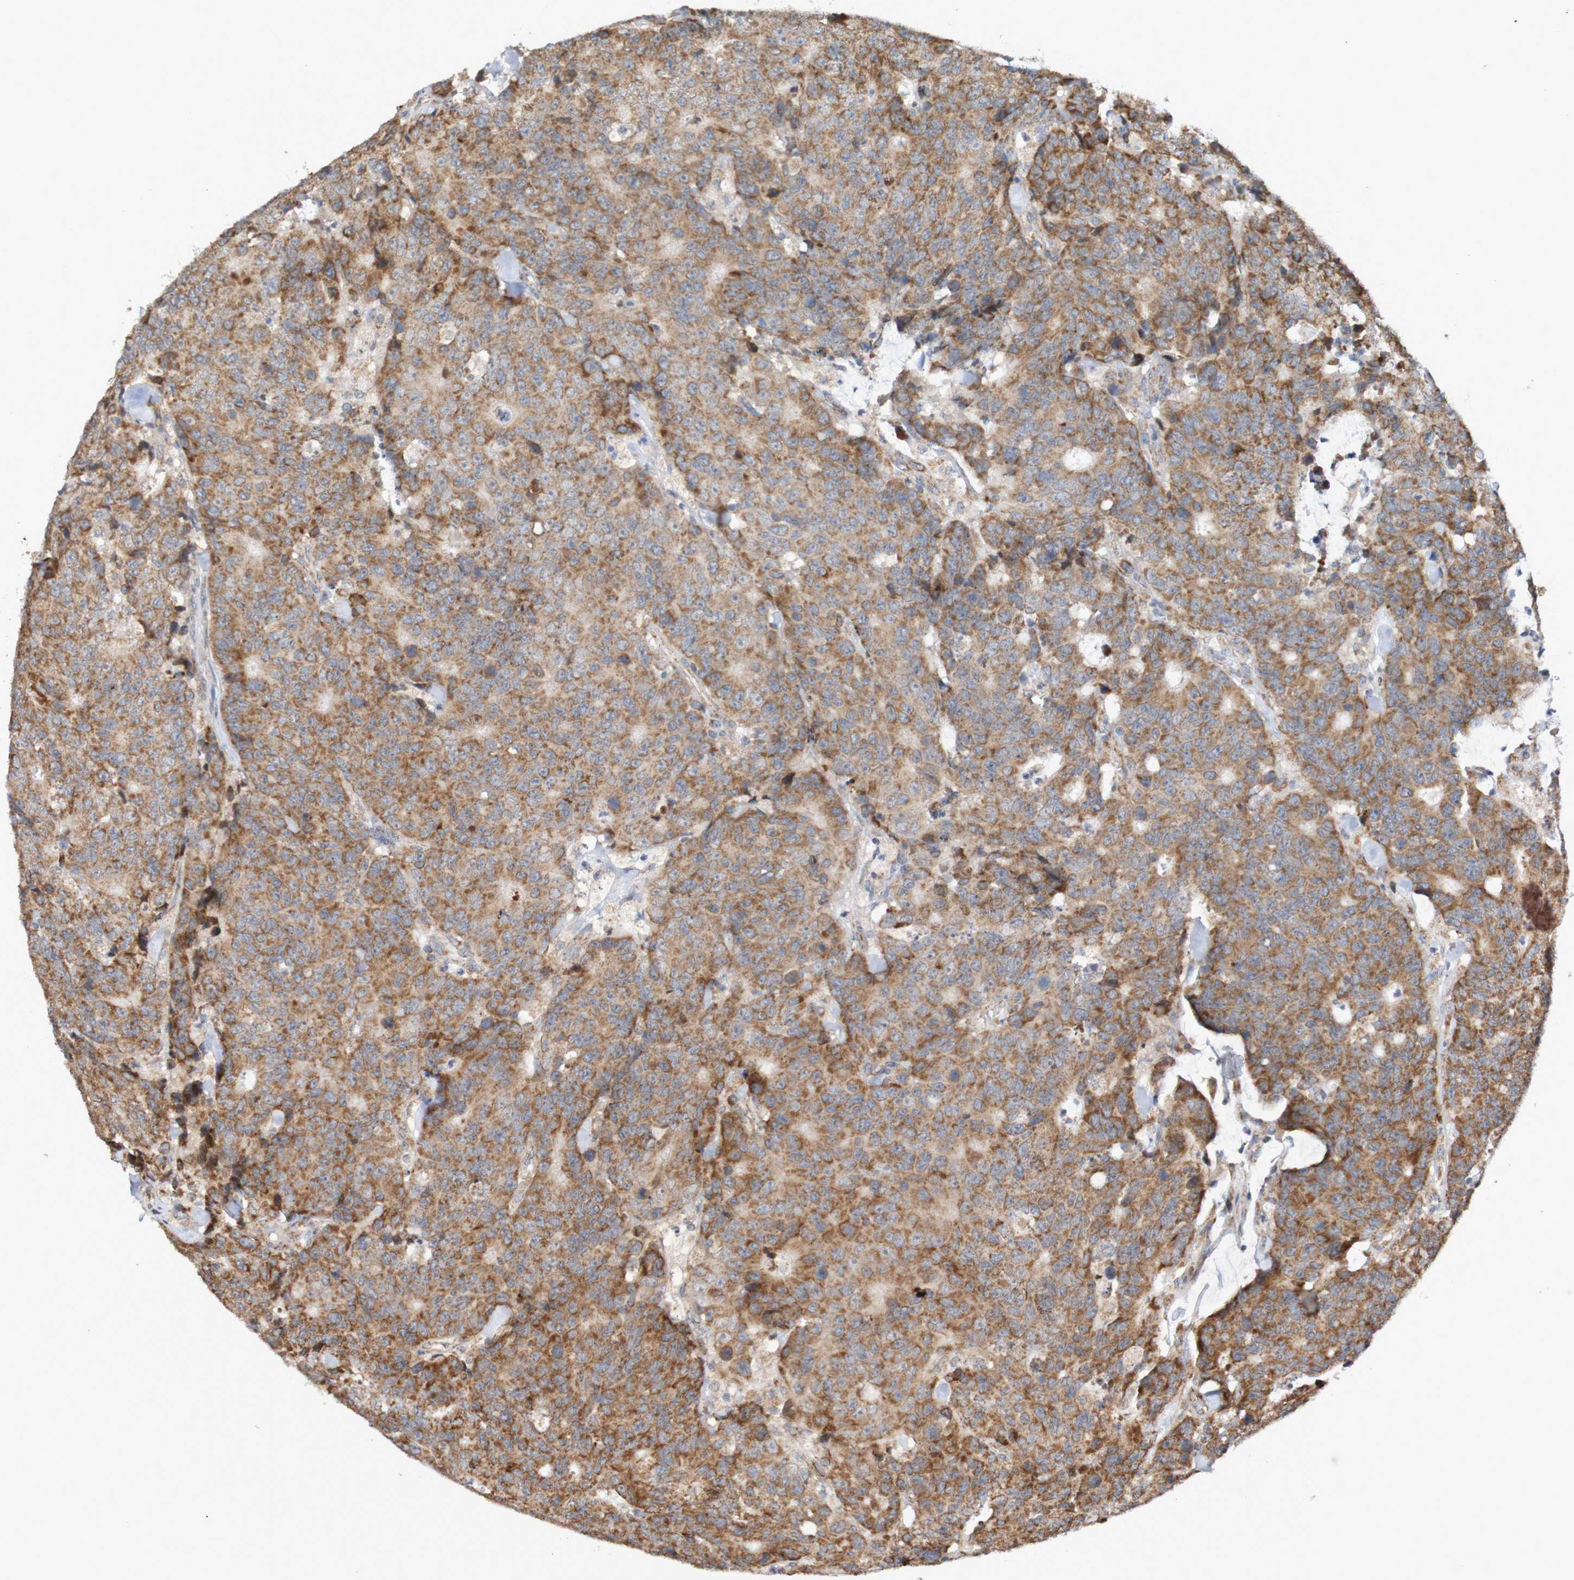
{"staining": {"intensity": "moderate", "quantity": ">75%", "location": "cytoplasmic/membranous"}, "tissue": "colorectal cancer", "cell_type": "Tumor cells", "image_type": "cancer", "snomed": [{"axis": "morphology", "description": "Adenocarcinoma, NOS"}, {"axis": "topography", "description": "Colon"}], "caption": "About >75% of tumor cells in human colorectal adenocarcinoma demonstrate moderate cytoplasmic/membranous protein positivity as visualized by brown immunohistochemical staining.", "gene": "DVL1", "patient": {"sex": "female", "age": 86}}